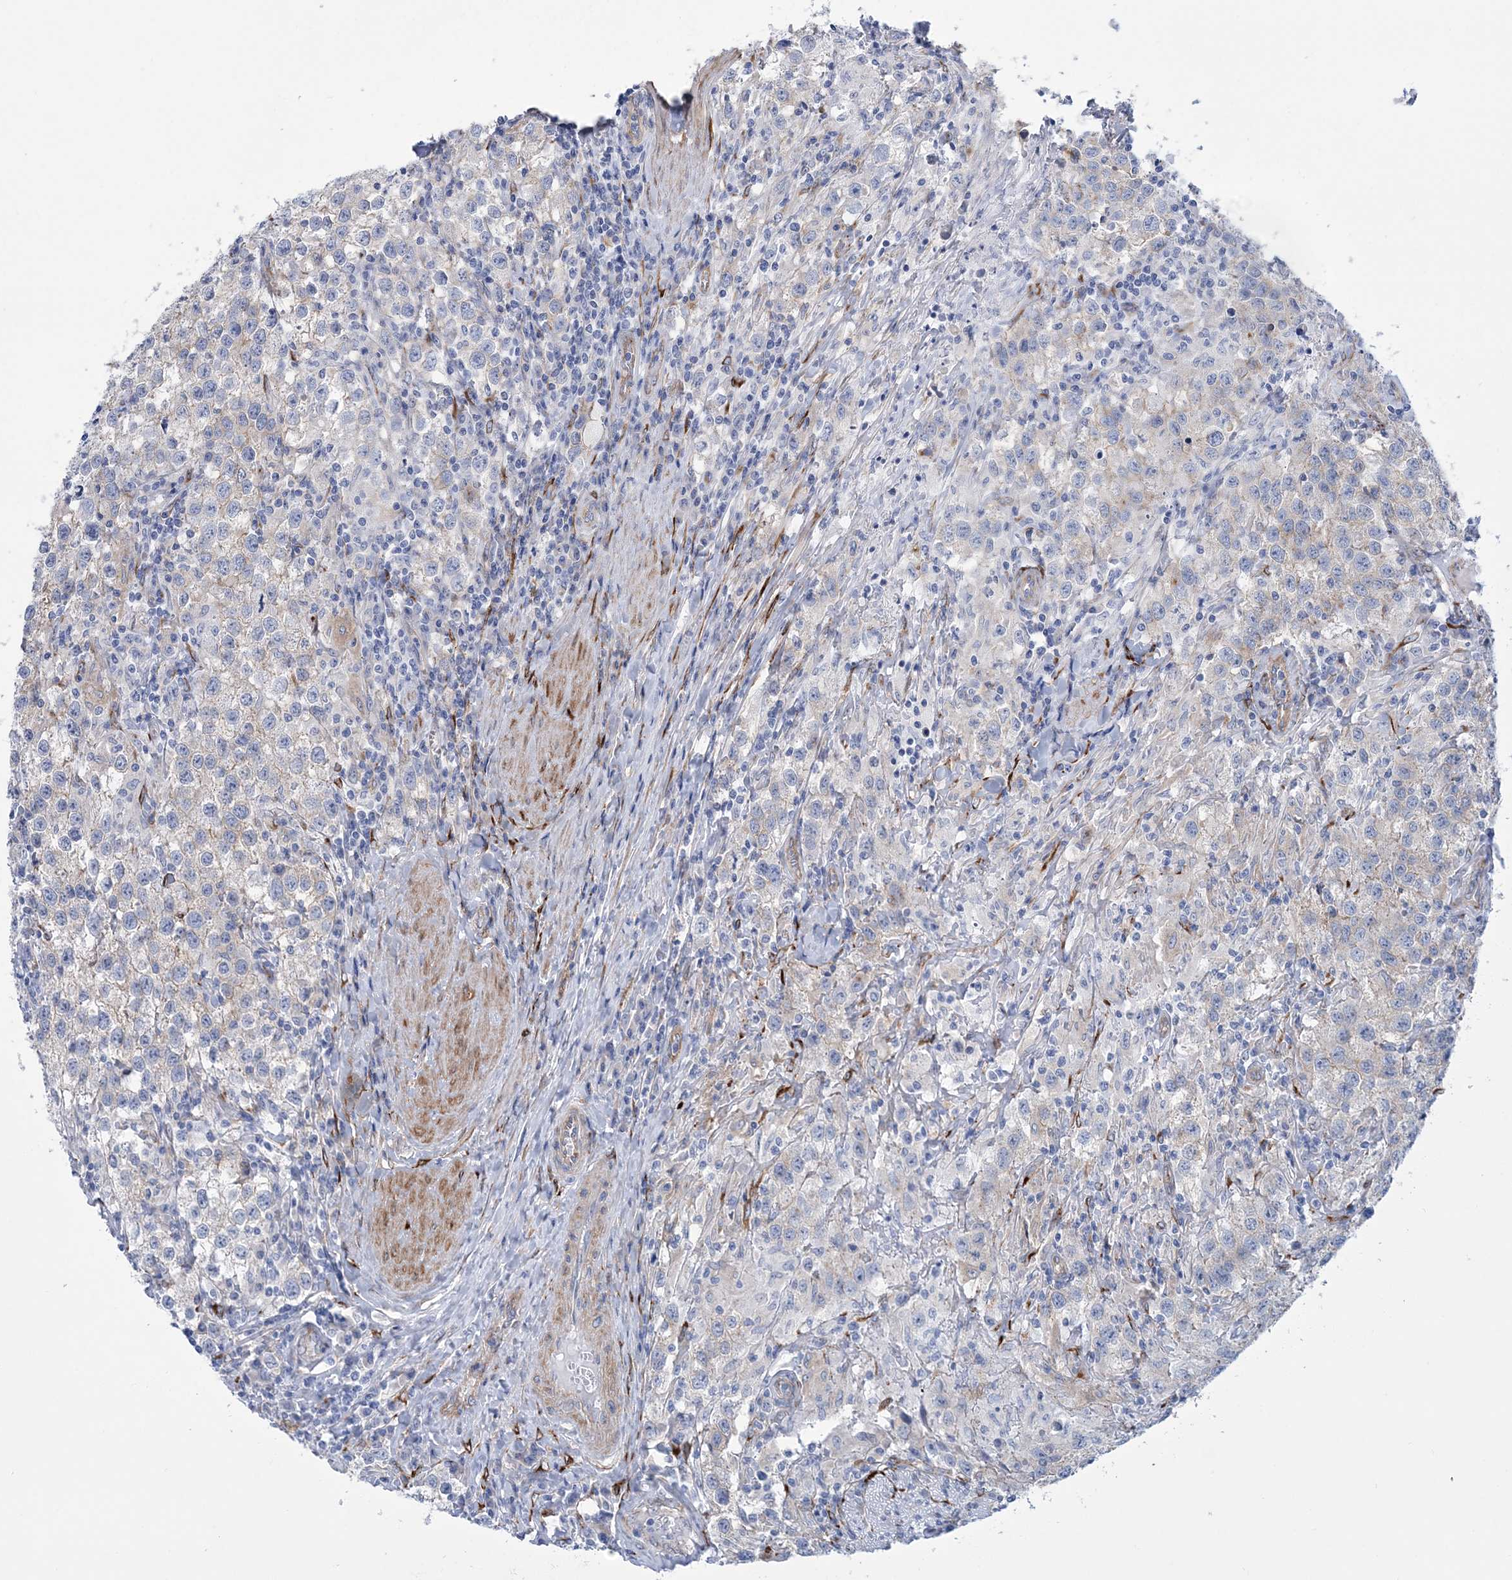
{"staining": {"intensity": "negative", "quantity": "none", "location": "none"}, "tissue": "testis cancer", "cell_type": "Tumor cells", "image_type": "cancer", "snomed": [{"axis": "morphology", "description": "Seminoma, NOS"}, {"axis": "morphology", "description": "Carcinoma, Embryonal, NOS"}, {"axis": "topography", "description": "Testis"}], "caption": "DAB immunohistochemical staining of human testis cancer displays no significant positivity in tumor cells.", "gene": "RAB11FIP5", "patient": {"sex": "male", "age": 43}}